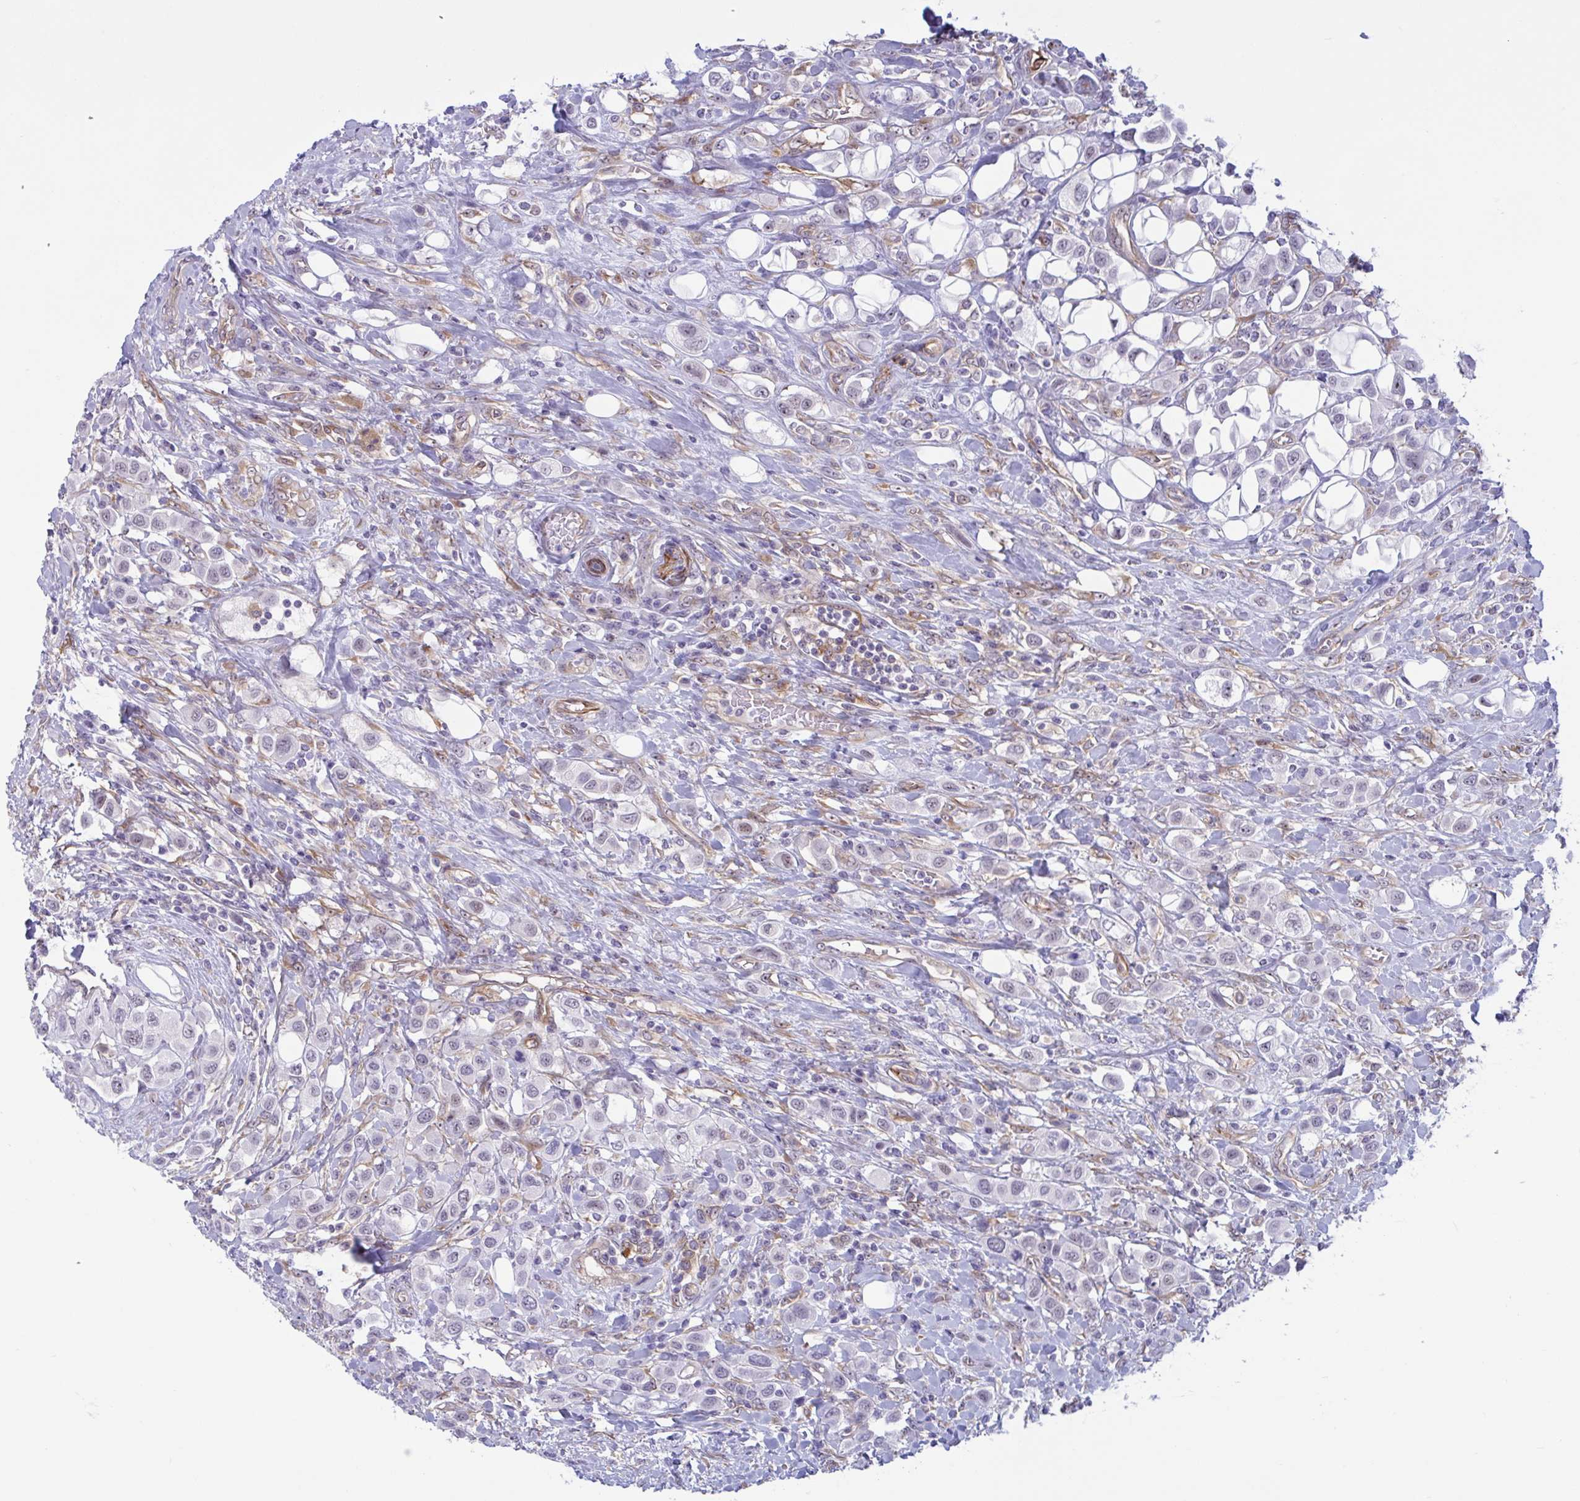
{"staining": {"intensity": "weak", "quantity": "<25%", "location": "nuclear"}, "tissue": "urothelial cancer", "cell_type": "Tumor cells", "image_type": "cancer", "snomed": [{"axis": "morphology", "description": "Urothelial carcinoma, High grade"}, {"axis": "topography", "description": "Urinary bladder"}], "caption": "Immunohistochemistry photomicrograph of neoplastic tissue: urothelial carcinoma (high-grade) stained with DAB (3,3'-diaminobenzidine) demonstrates no significant protein positivity in tumor cells. (Brightfield microscopy of DAB (3,3'-diaminobenzidine) IHC at high magnification).", "gene": "PRRT4", "patient": {"sex": "male", "age": 50}}